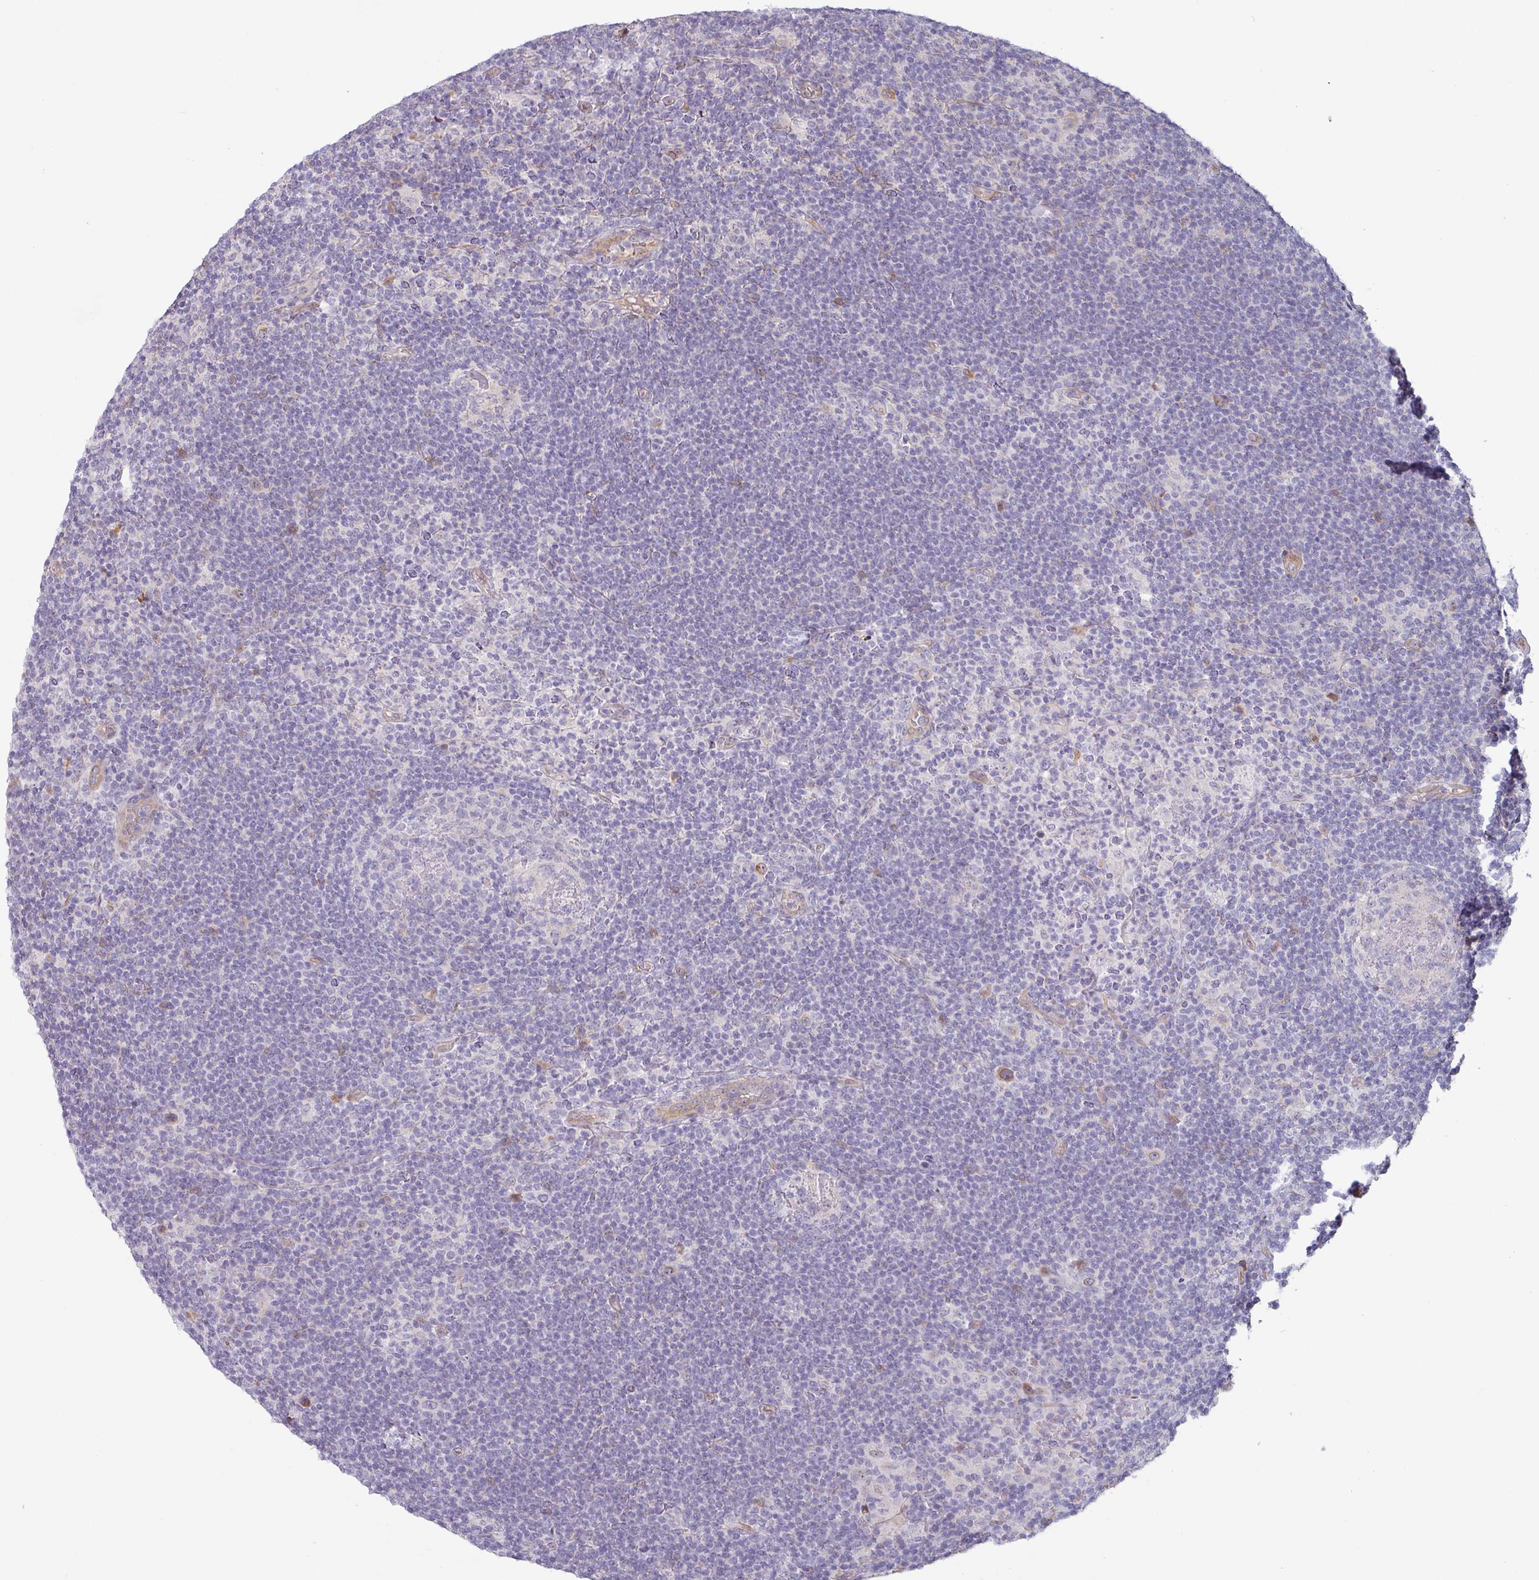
{"staining": {"intensity": "negative", "quantity": "none", "location": "none"}, "tissue": "lymphoma", "cell_type": "Tumor cells", "image_type": "cancer", "snomed": [{"axis": "morphology", "description": "Hodgkin's disease, NOS"}, {"axis": "topography", "description": "Lymph node"}], "caption": "Immunohistochemistry (IHC) micrograph of Hodgkin's disease stained for a protein (brown), which demonstrates no expression in tumor cells.", "gene": "CEP78", "patient": {"sex": "female", "age": 57}}